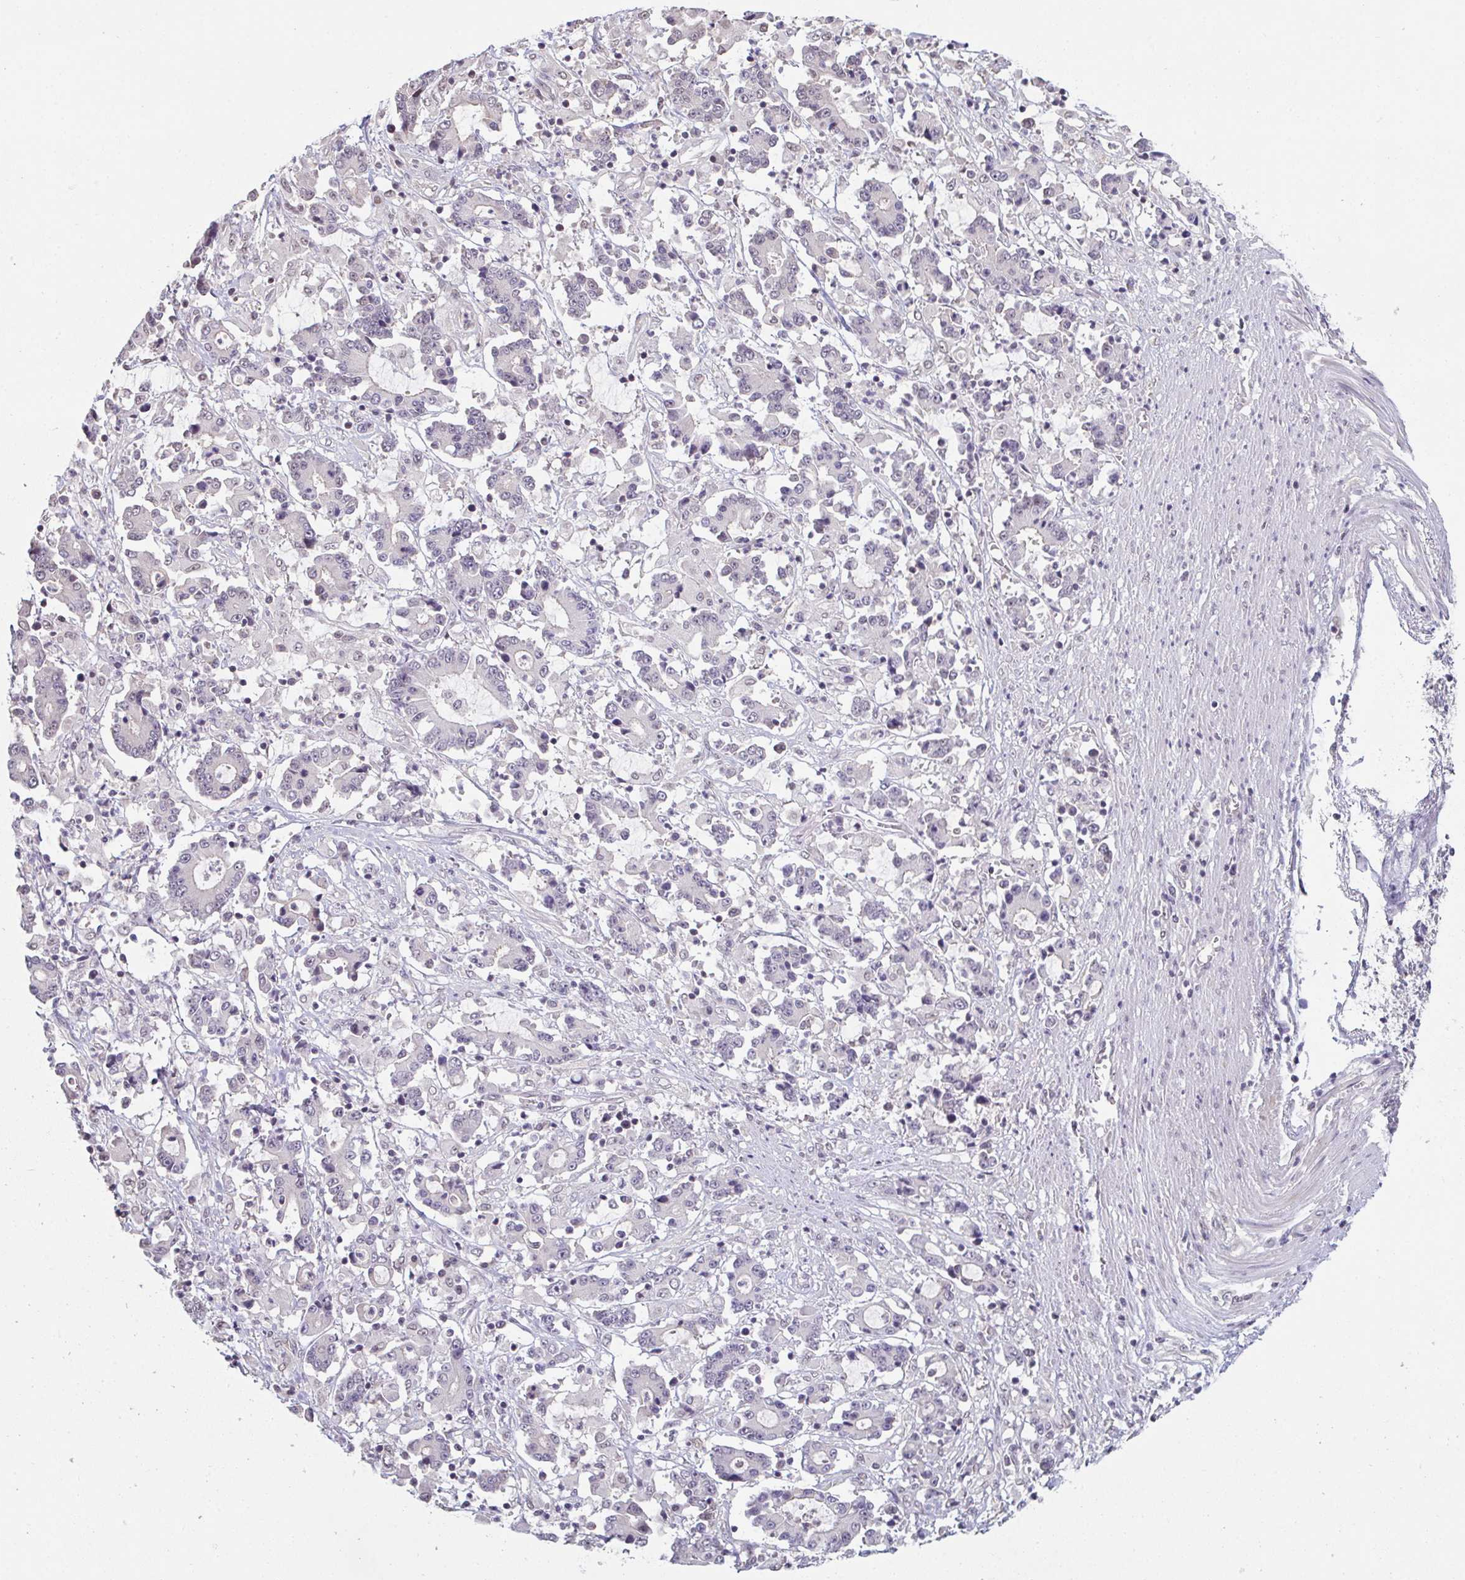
{"staining": {"intensity": "negative", "quantity": "none", "location": "none"}, "tissue": "stomach cancer", "cell_type": "Tumor cells", "image_type": "cancer", "snomed": [{"axis": "morphology", "description": "Adenocarcinoma, NOS"}, {"axis": "topography", "description": "Stomach, upper"}], "caption": "DAB (3,3'-diaminobenzidine) immunohistochemical staining of stomach cancer exhibits no significant staining in tumor cells.", "gene": "ZNF214", "patient": {"sex": "male", "age": 68}}